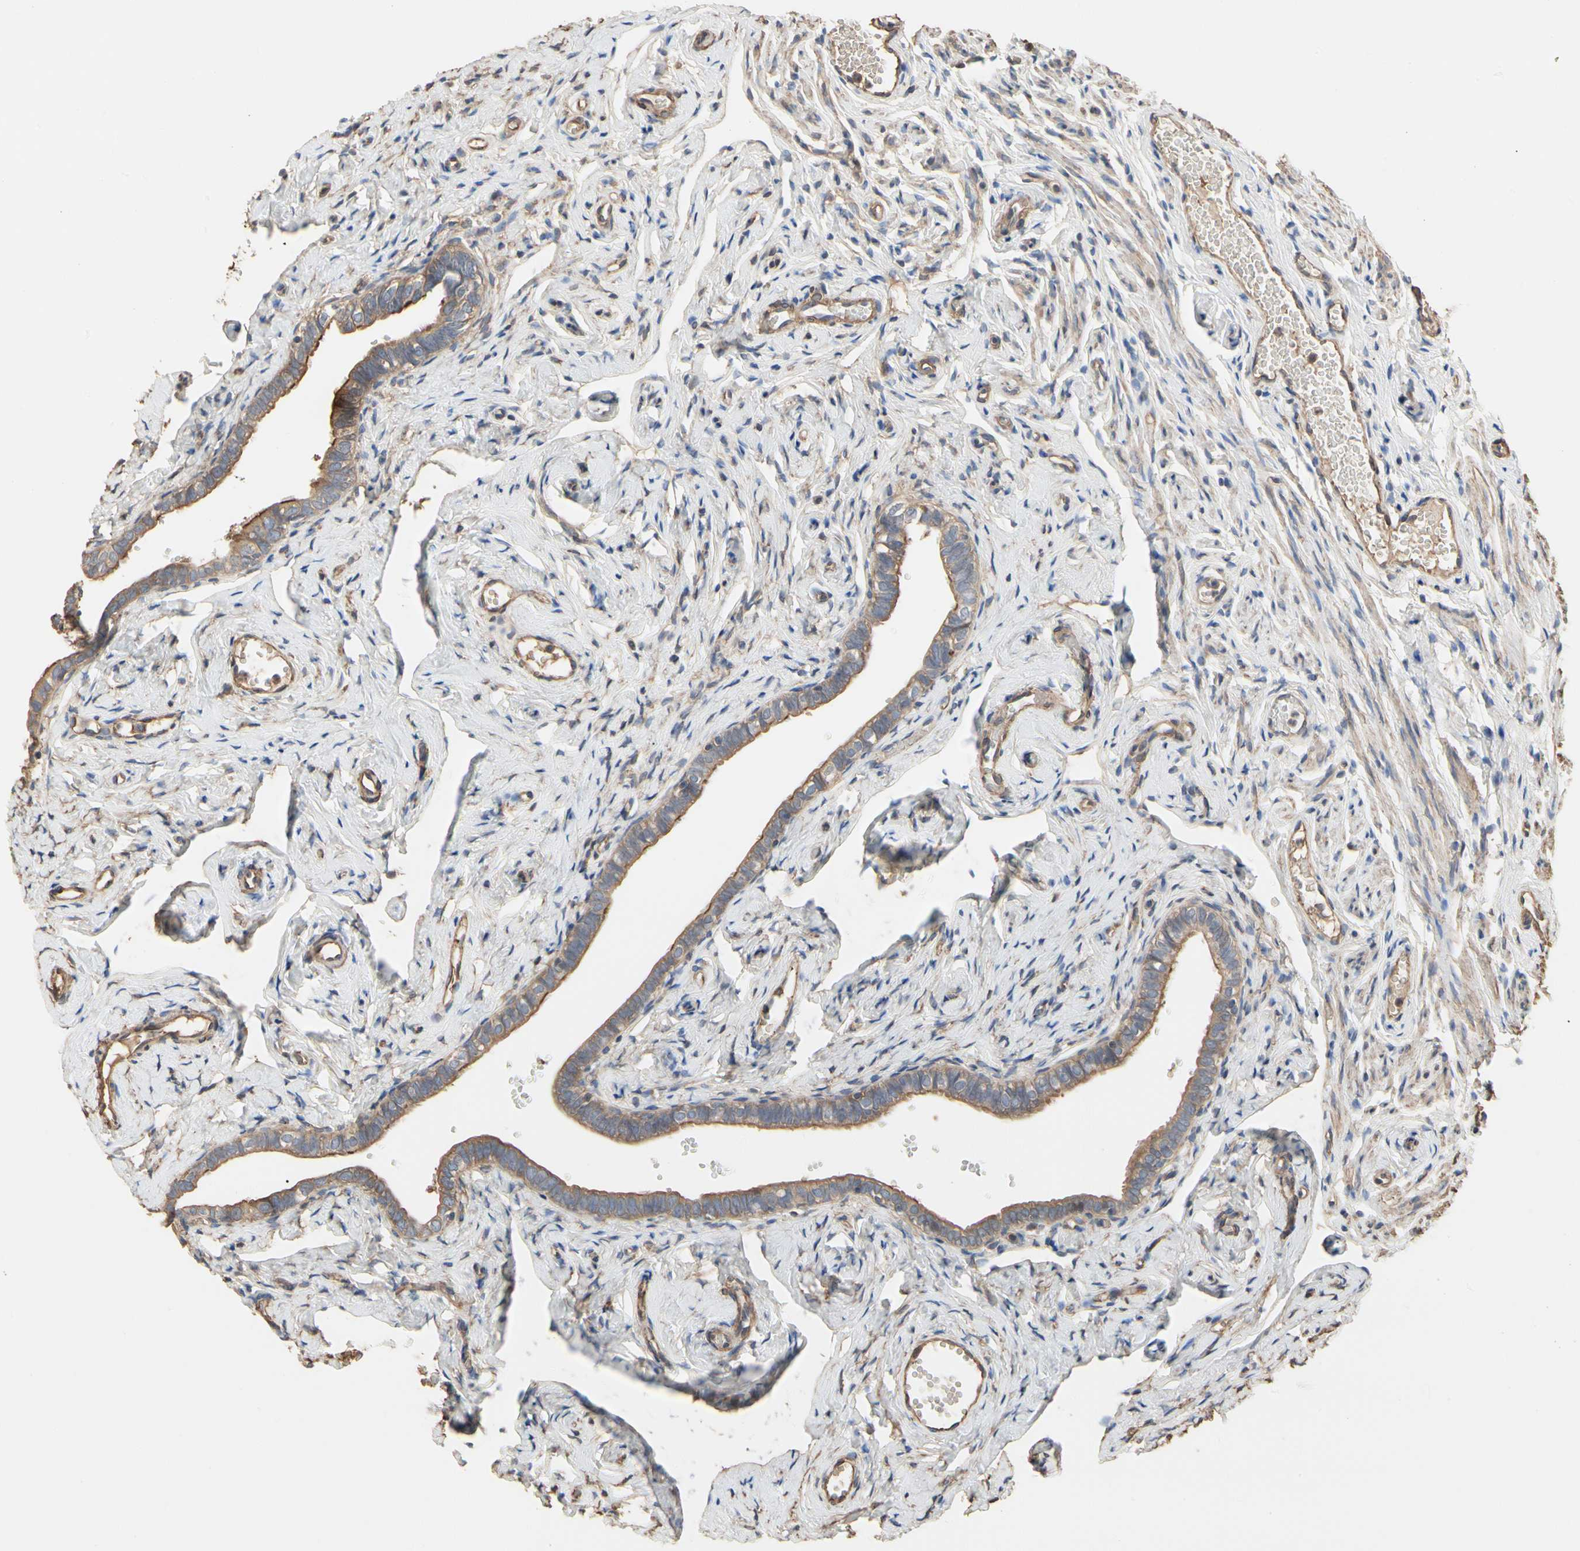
{"staining": {"intensity": "moderate", "quantity": ">75%", "location": "cytoplasmic/membranous"}, "tissue": "fallopian tube", "cell_type": "Glandular cells", "image_type": "normal", "snomed": [{"axis": "morphology", "description": "Normal tissue, NOS"}, {"axis": "topography", "description": "Fallopian tube"}], "caption": "Protein expression analysis of unremarkable human fallopian tube reveals moderate cytoplasmic/membranous expression in about >75% of glandular cells.", "gene": "PDZK1", "patient": {"sex": "female", "age": 71}}